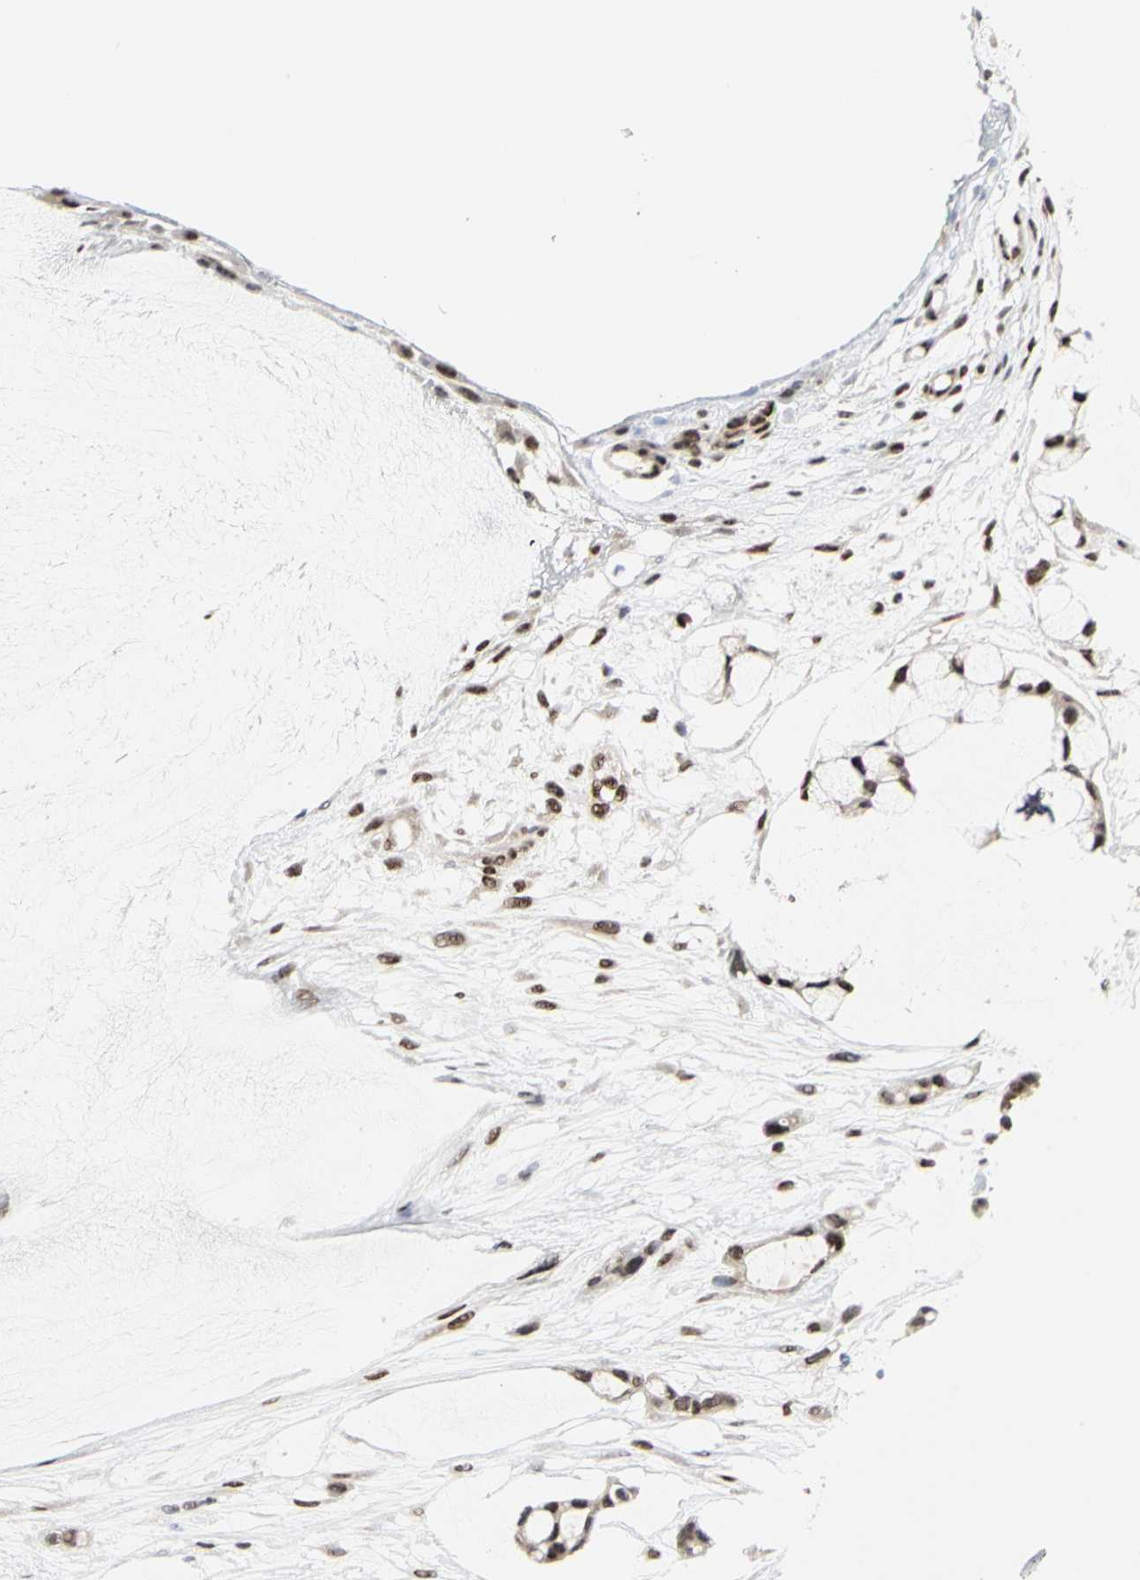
{"staining": {"intensity": "moderate", "quantity": ">75%", "location": "nuclear"}, "tissue": "ovarian cancer", "cell_type": "Tumor cells", "image_type": "cancer", "snomed": [{"axis": "morphology", "description": "Cystadenocarcinoma, mucinous, NOS"}, {"axis": "topography", "description": "Ovary"}], "caption": "An IHC image of tumor tissue is shown. Protein staining in brown labels moderate nuclear positivity in mucinous cystadenocarcinoma (ovarian) within tumor cells.", "gene": "PRMT3", "patient": {"sex": "female", "age": 39}}